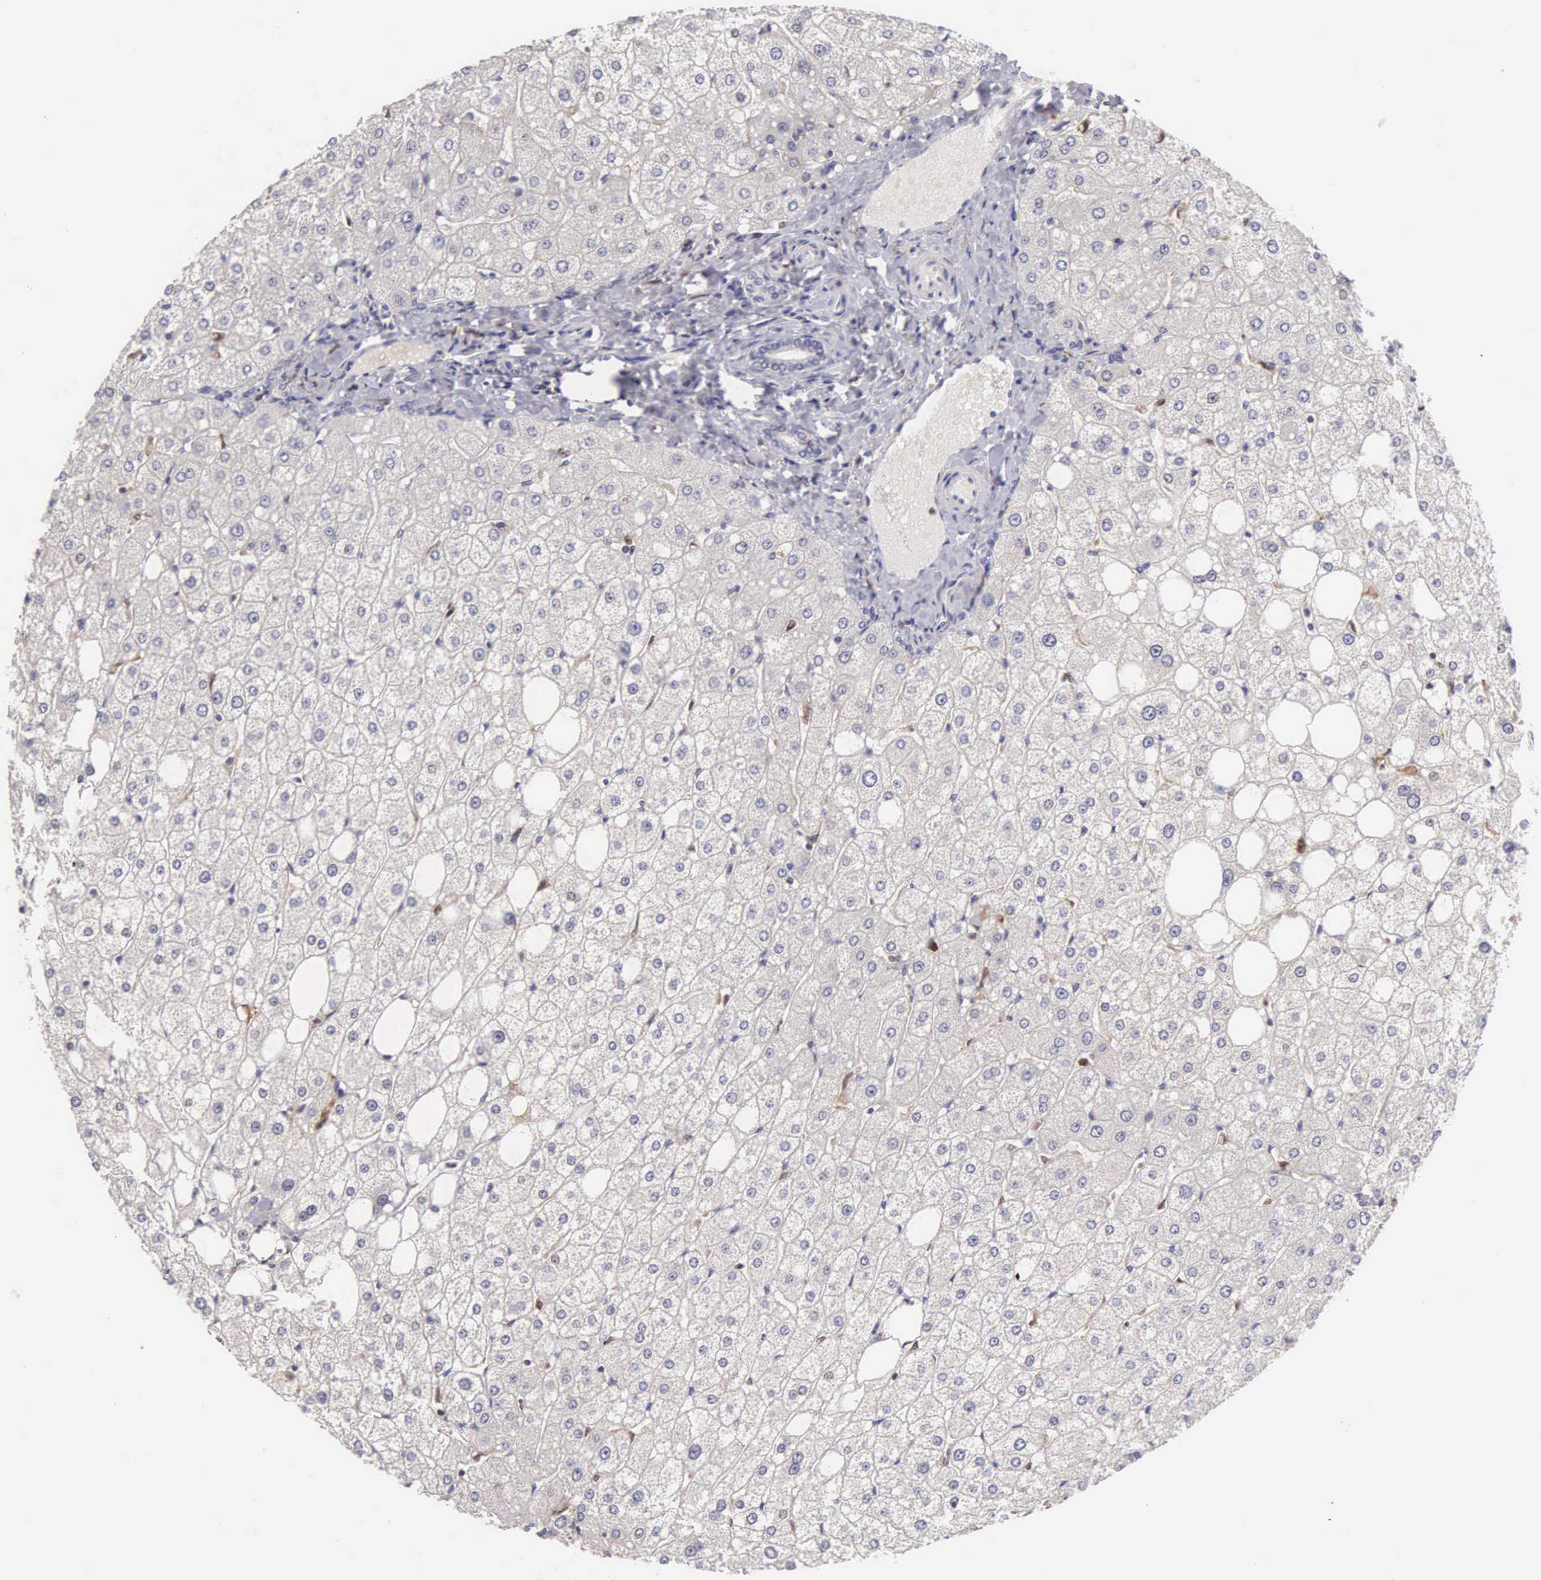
{"staining": {"intensity": "weak", "quantity": "25%-75%", "location": "nuclear"}, "tissue": "liver", "cell_type": "Cholangiocytes", "image_type": "normal", "snomed": [{"axis": "morphology", "description": "Normal tissue, NOS"}, {"axis": "topography", "description": "Liver"}], "caption": "A micrograph of human liver stained for a protein shows weak nuclear brown staining in cholangiocytes. (DAB (3,3'-diaminobenzidine) = brown stain, brightfield microscopy at high magnification).", "gene": "GRK3", "patient": {"sex": "male", "age": 35}}